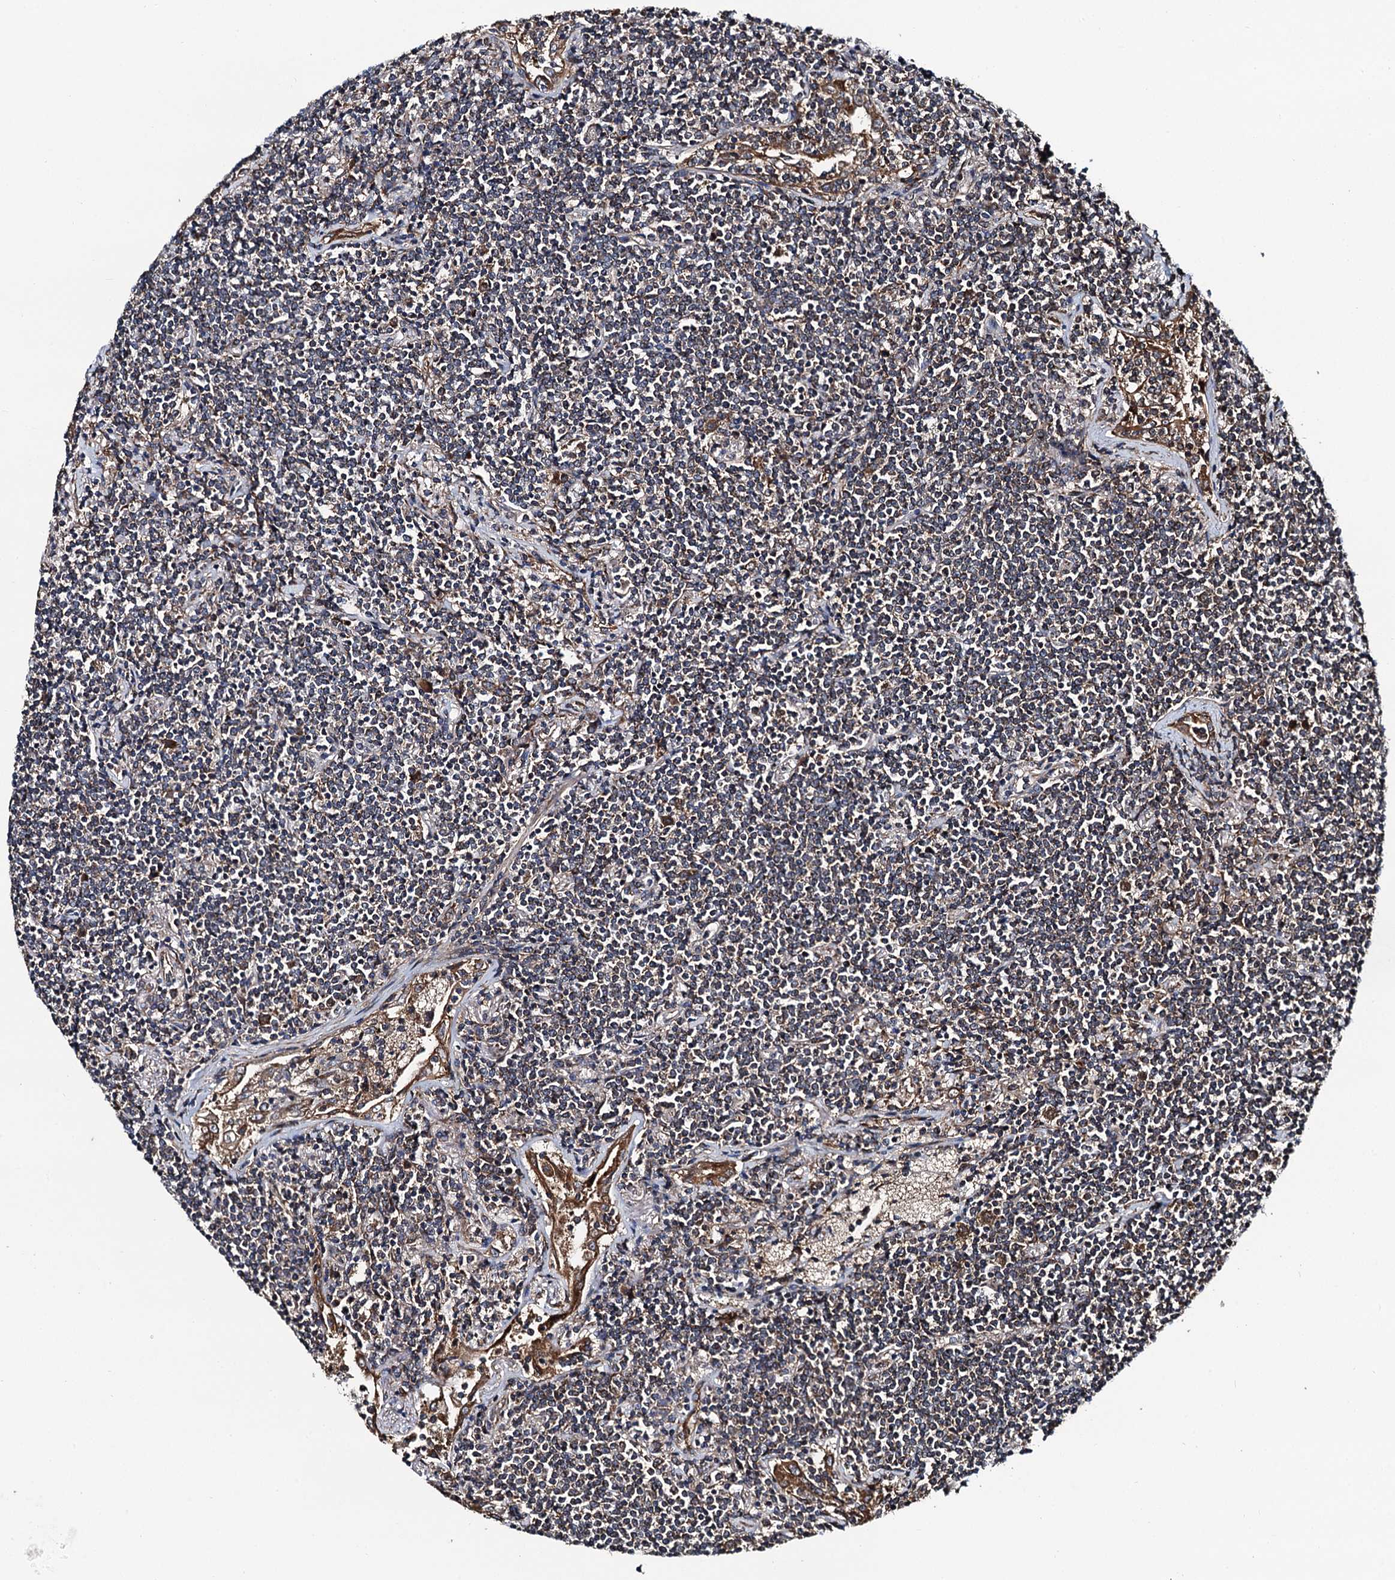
{"staining": {"intensity": "weak", "quantity": "25%-75%", "location": "cytoplasmic/membranous"}, "tissue": "lymphoma", "cell_type": "Tumor cells", "image_type": "cancer", "snomed": [{"axis": "morphology", "description": "Malignant lymphoma, non-Hodgkin's type, Low grade"}, {"axis": "topography", "description": "Lung"}], "caption": "Immunohistochemical staining of human malignant lymphoma, non-Hodgkin's type (low-grade) exhibits low levels of weak cytoplasmic/membranous protein expression in approximately 25%-75% of tumor cells. Nuclei are stained in blue.", "gene": "NEK1", "patient": {"sex": "female", "age": 71}}